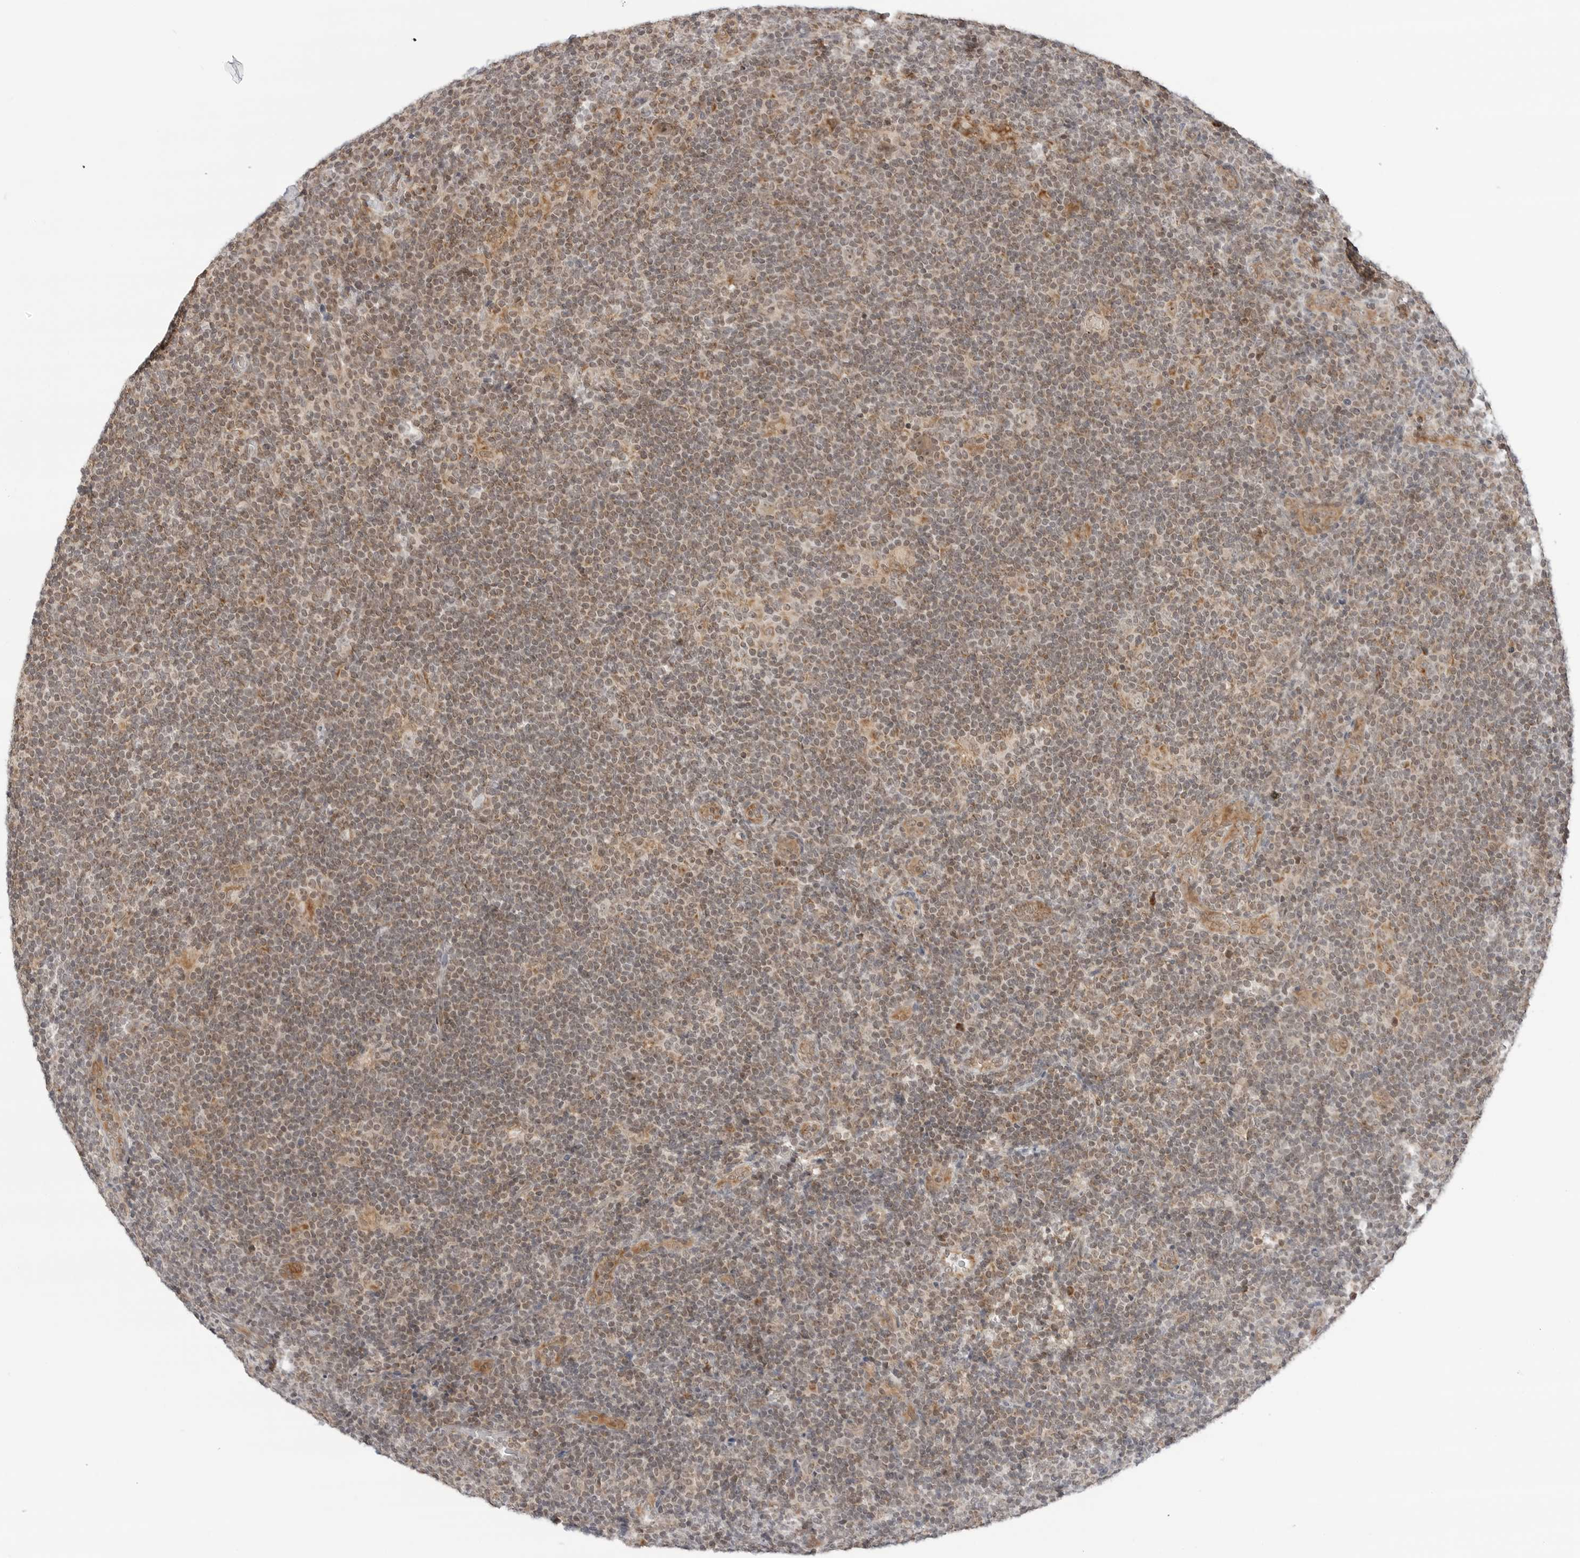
{"staining": {"intensity": "weak", "quantity": "<25%", "location": "cytoplasmic/membranous,nuclear"}, "tissue": "lymphoma", "cell_type": "Tumor cells", "image_type": "cancer", "snomed": [{"axis": "morphology", "description": "Hodgkin's disease, NOS"}, {"axis": "topography", "description": "Lymph node"}], "caption": "There is no significant positivity in tumor cells of lymphoma. (DAB IHC visualized using brightfield microscopy, high magnification).", "gene": "POLR3GL", "patient": {"sex": "female", "age": 57}}